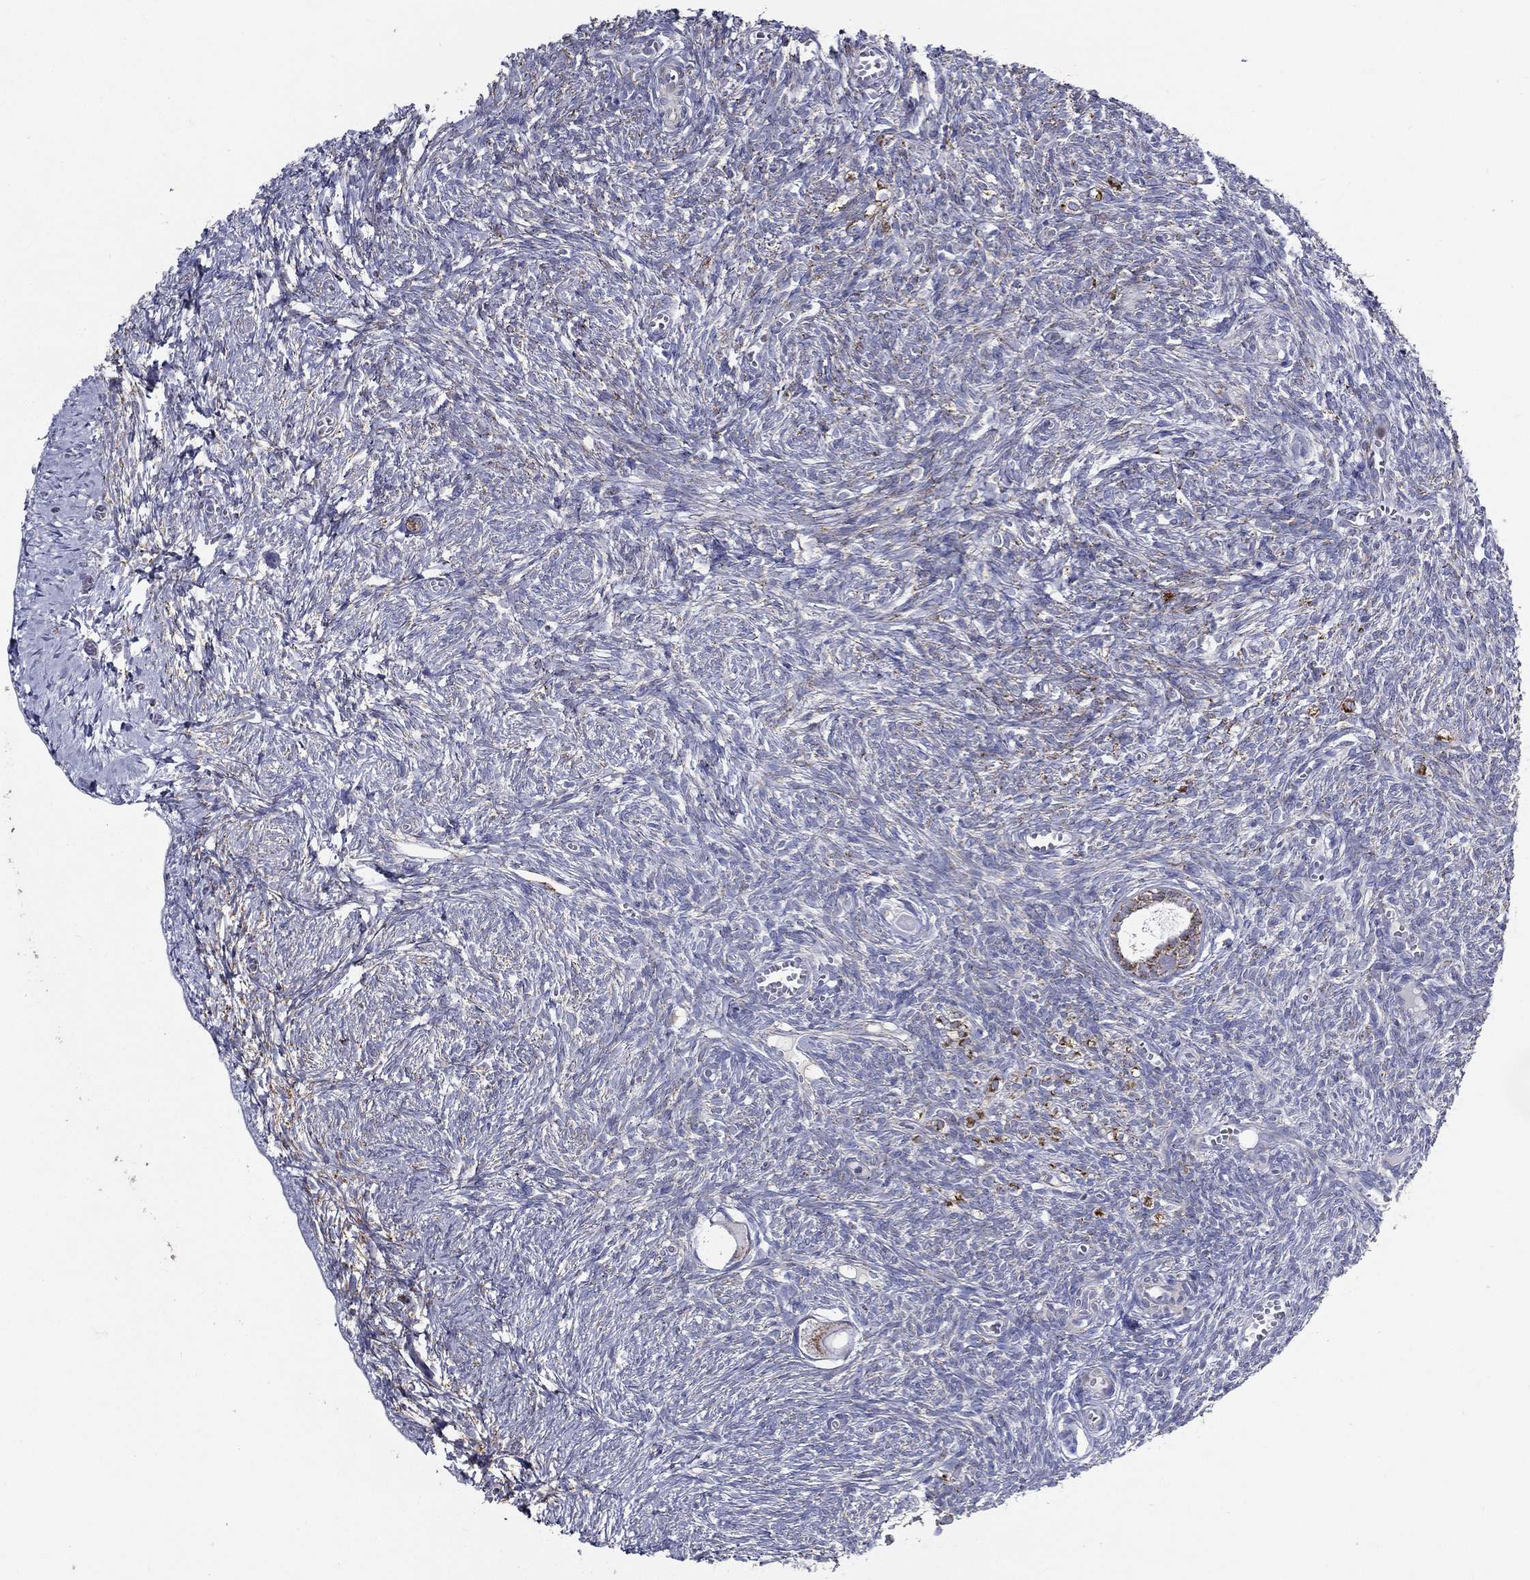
{"staining": {"intensity": "moderate", "quantity": "25%-75%", "location": "cytoplasmic/membranous"}, "tissue": "ovary", "cell_type": "Follicle cells", "image_type": "normal", "snomed": [{"axis": "morphology", "description": "Normal tissue, NOS"}, {"axis": "topography", "description": "Ovary"}], "caption": "A micrograph of ovary stained for a protein shows moderate cytoplasmic/membranous brown staining in follicle cells. The protein of interest is stained brown, and the nuclei are stained in blue (DAB (3,3'-diaminobenzidine) IHC with brightfield microscopy, high magnification).", "gene": "SFXN1", "patient": {"sex": "female", "age": 43}}